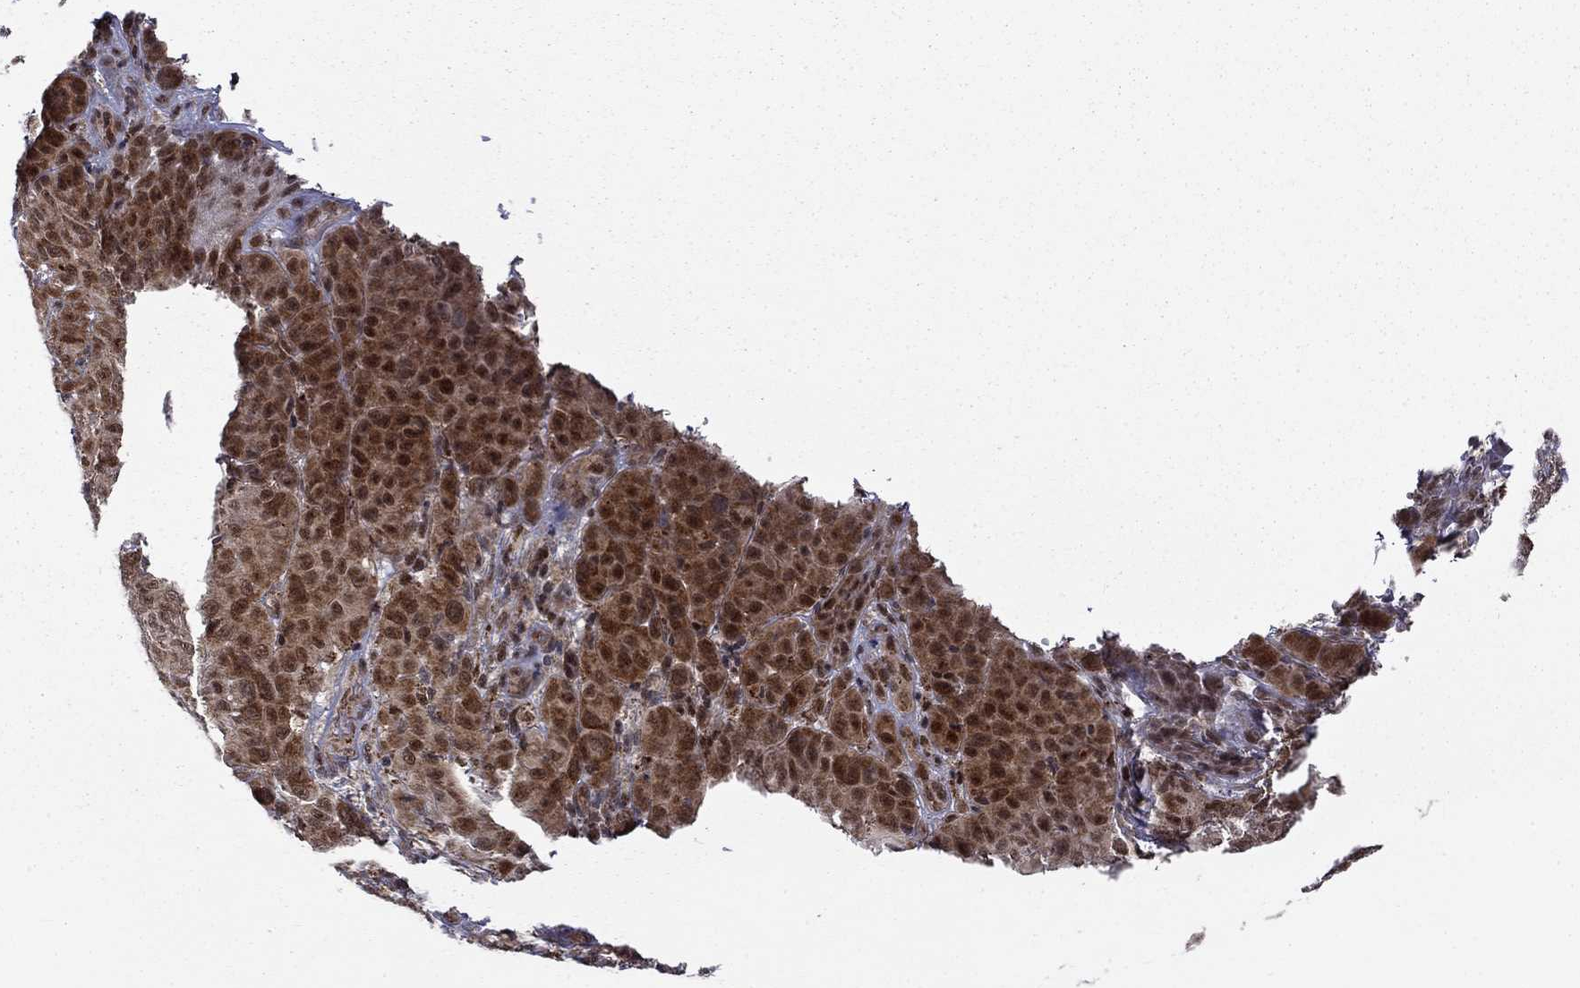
{"staining": {"intensity": "strong", "quantity": ">75%", "location": "cytoplasmic/membranous,nuclear"}, "tissue": "melanoma", "cell_type": "Tumor cells", "image_type": "cancer", "snomed": [{"axis": "morphology", "description": "Malignant melanoma, NOS"}, {"axis": "topography", "description": "Skin"}], "caption": "Melanoma stained with DAB immunohistochemistry (IHC) displays high levels of strong cytoplasmic/membranous and nuclear staining in approximately >75% of tumor cells.", "gene": "KPNA3", "patient": {"sex": "female", "age": 87}}